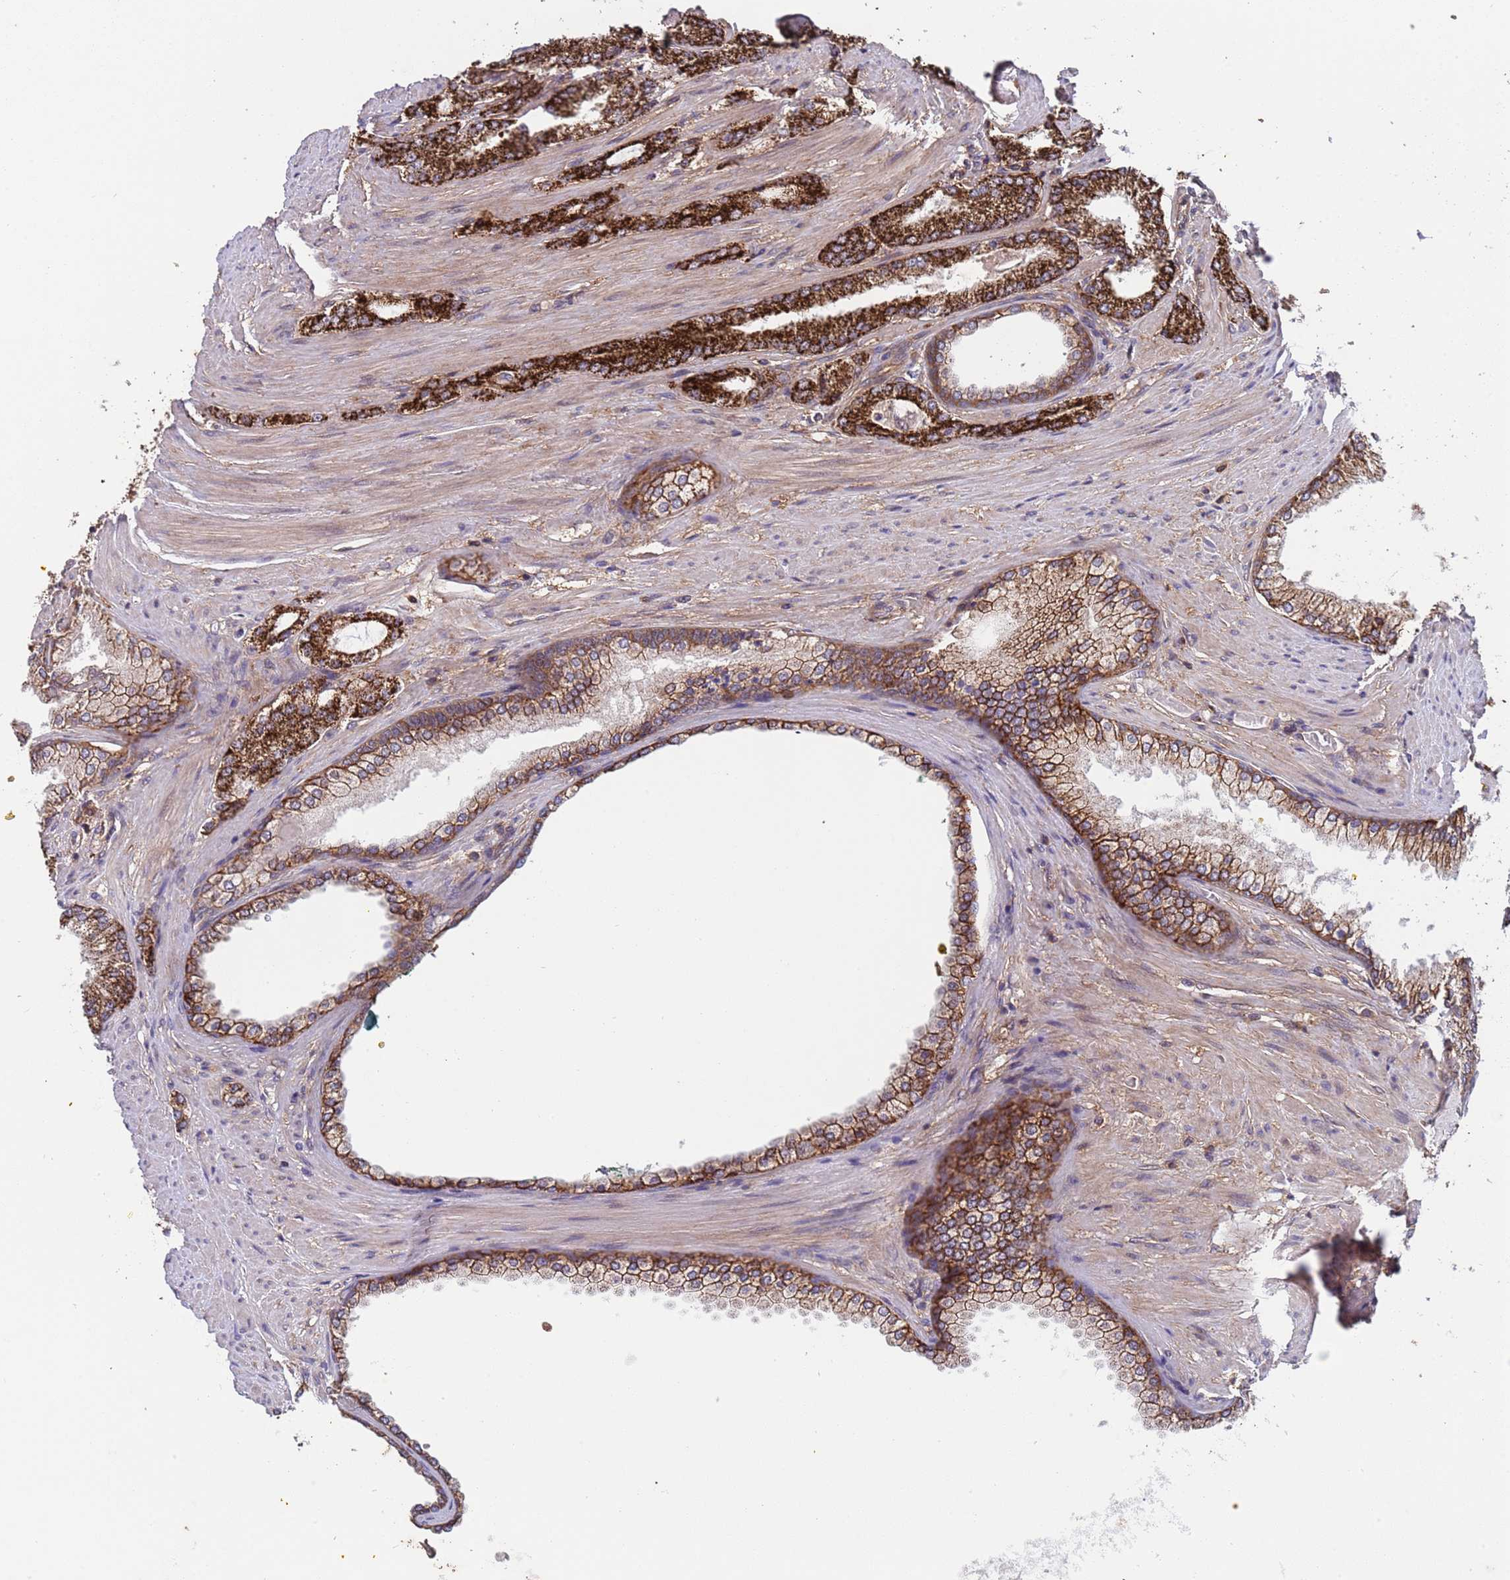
{"staining": {"intensity": "strong", "quantity": ">75%", "location": "cytoplasmic/membranous"}, "tissue": "prostate cancer", "cell_type": "Tumor cells", "image_type": "cancer", "snomed": [{"axis": "morphology", "description": "Adenocarcinoma, High grade"}, {"axis": "topography", "description": "Prostate"}], "caption": "High-magnification brightfield microscopy of adenocarcinoma (high-grade) (prostate) stained with DAB (3,3'-diaminobenzidine) (brown) and counterstained with hematoxylin (blue). tumor cells exhibit strong cytoplasmic/membranous expression is appreciated in about>75% of cells.", "gene": "ACAD8", "patient": {"sex": "male", "age": 66}}